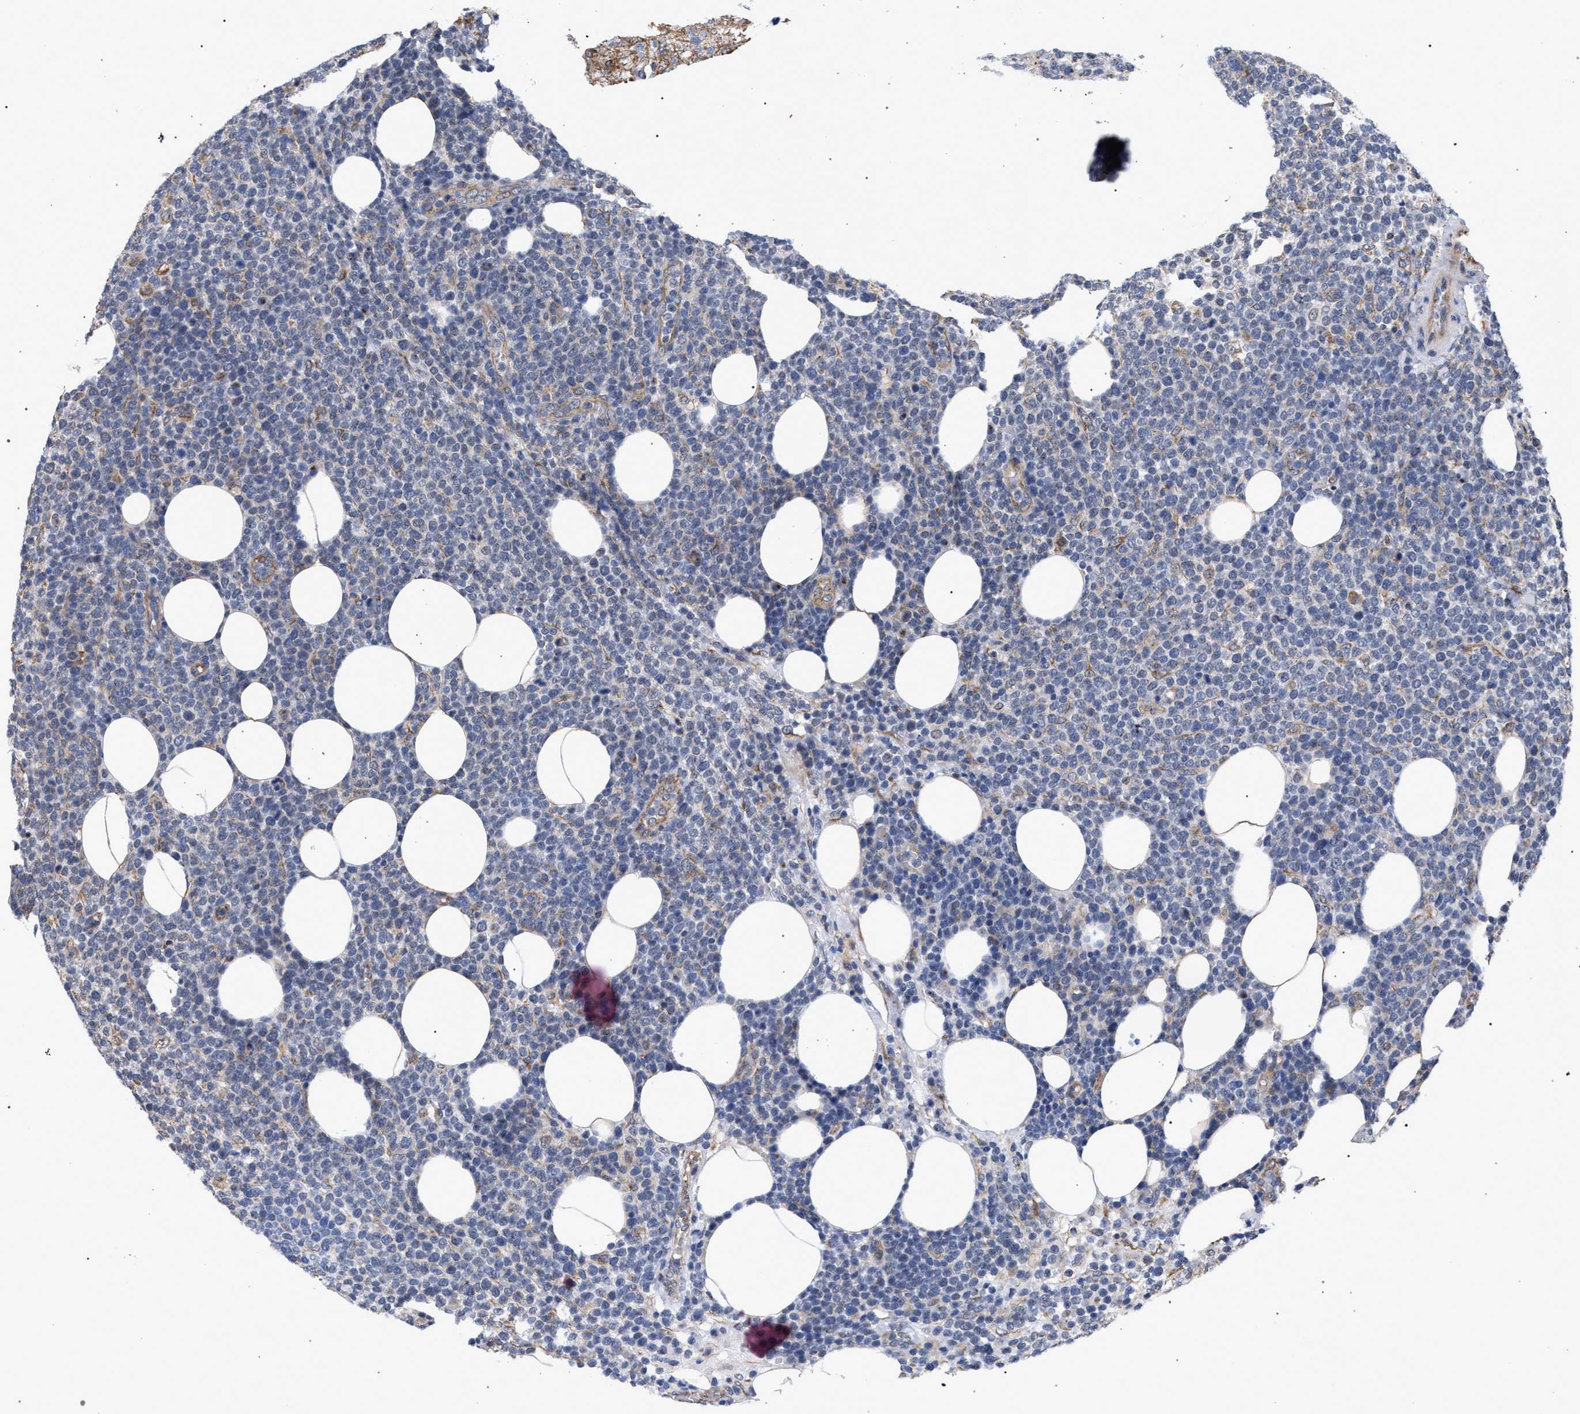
{"staining": {"intensity": "weak", "quantity": "<25%", "location": "cytoplasmic/membranous"}, "tissue": "lymphoma", "cell_type": "Tumor cells", "image_type": "cancer", "snomed": [{"axis": "morphology", "description": "Malignant lymphoma, non-Hodgkin's type, High grade"}, {"axis": "topography", "description": "Lymph node"}], "caption": "Tumor cells are negative for protein expression in human lymphoma.", "gene": "GOLGA2", "patient": {"sex": "male", "age": 61}}